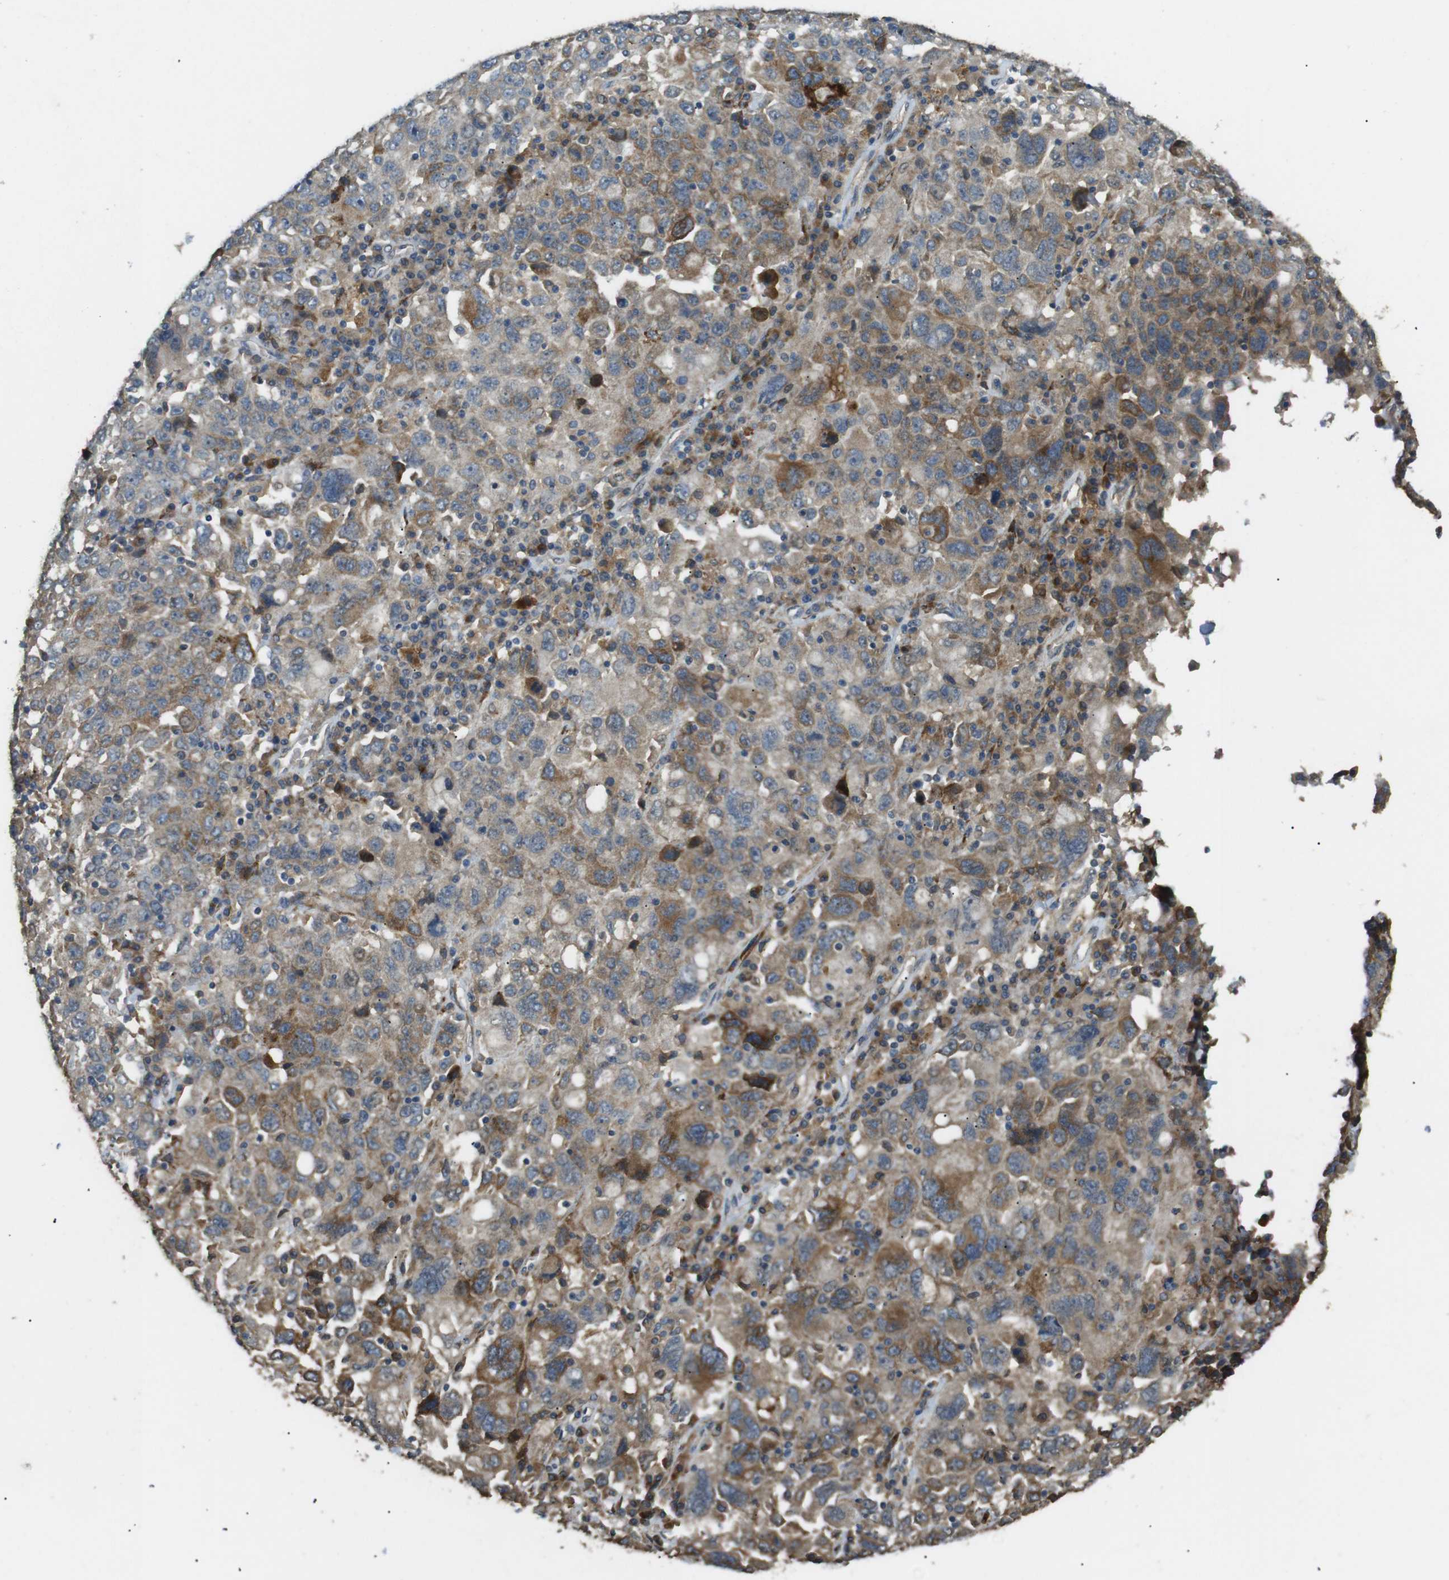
{"staining": {"intensity": "moderate", "quantity": ">75%", "location": "cytoplasmic/membranous"}, "tissue": "ovarian cancer", "cell_type": "Tumor cells", "image_type": "cancer", "snomed": [{"axis": "morphology", "description": "Carcinoma, endometroid"}, {"axis": "topography", "description": "Ovary"}], "caption": "Immunohistochemistry (IHC) histopathology image of endometroid carcinoma (ovarian) stained for a protein (brown), which demonstrates medium levels of moderate cytoplasmic/membranous positivity in approximately >75% of tumor cells.", "gene": "ARHGAP24", "patient": {"sex": "female", "age": 62}}